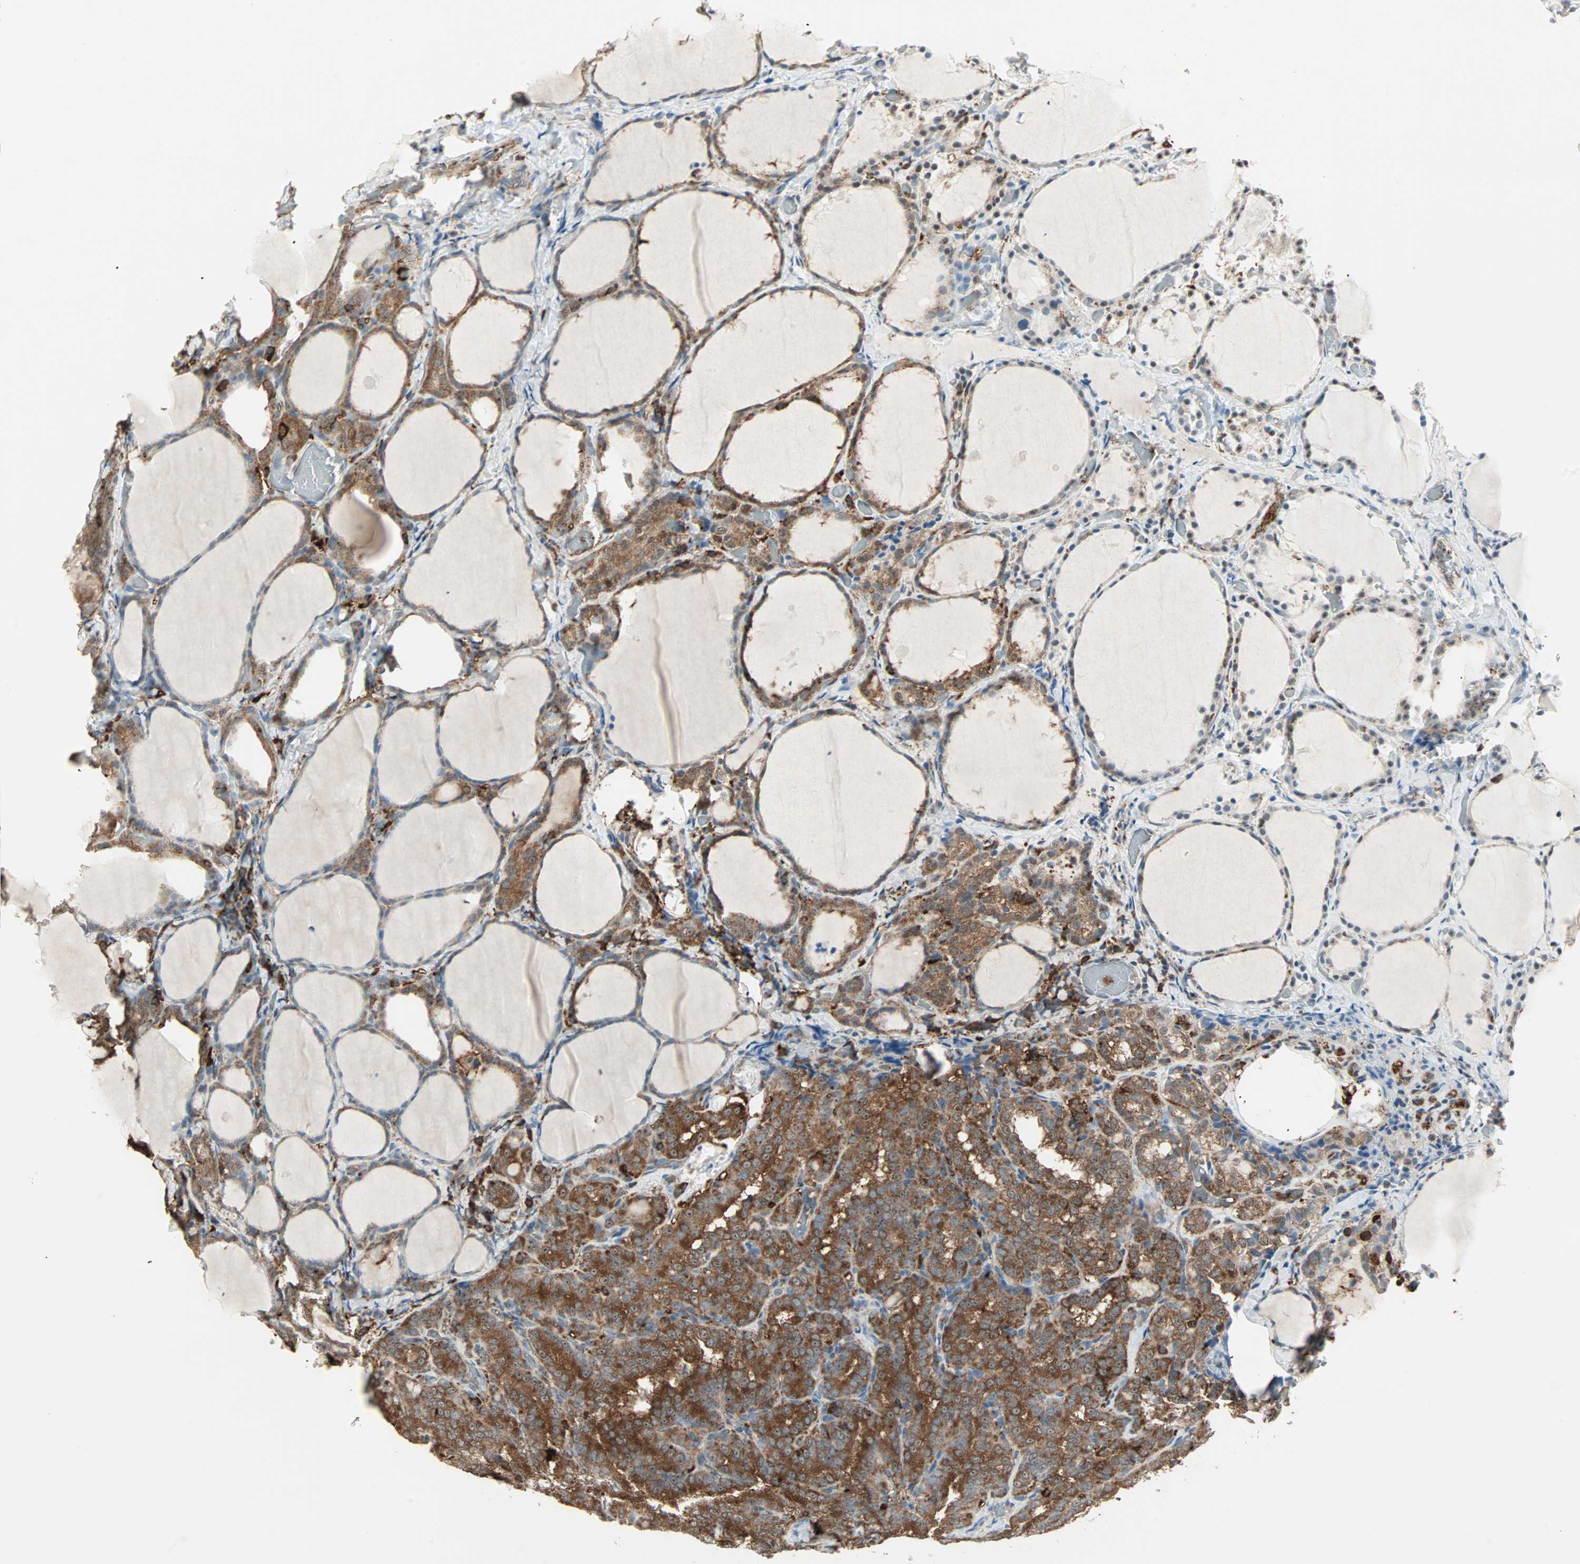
{"staining": {"intensity": "strong", "quantity": ">75%", "location": "cytoplasmic/membranous"}, "tissue": "thyroid cancer", "cell_type": "Tumor cells", "image_type": "cancer", "snomed": [{"axis": "morphology", "description": "Normal tissue, NOS"}, {"axis": "morphology", "description": "Papillary adenocarcinoma, NOS"}, {"axis": "topography", "description": "Thyroid gland"}], "caption": "The micrograph exhibits immunohistochemical staining of thyroid papillary adenocarcinoma. There is strong cytoplasmic/membranous staining is identified in about >75% of tumor cells. Using DAB (brown) and hematoxylin (blue) stains, captured at high magnification using brightfield microscopy.", "gene": "MMP3", "patient": {"sex": "female", "age": 30}}